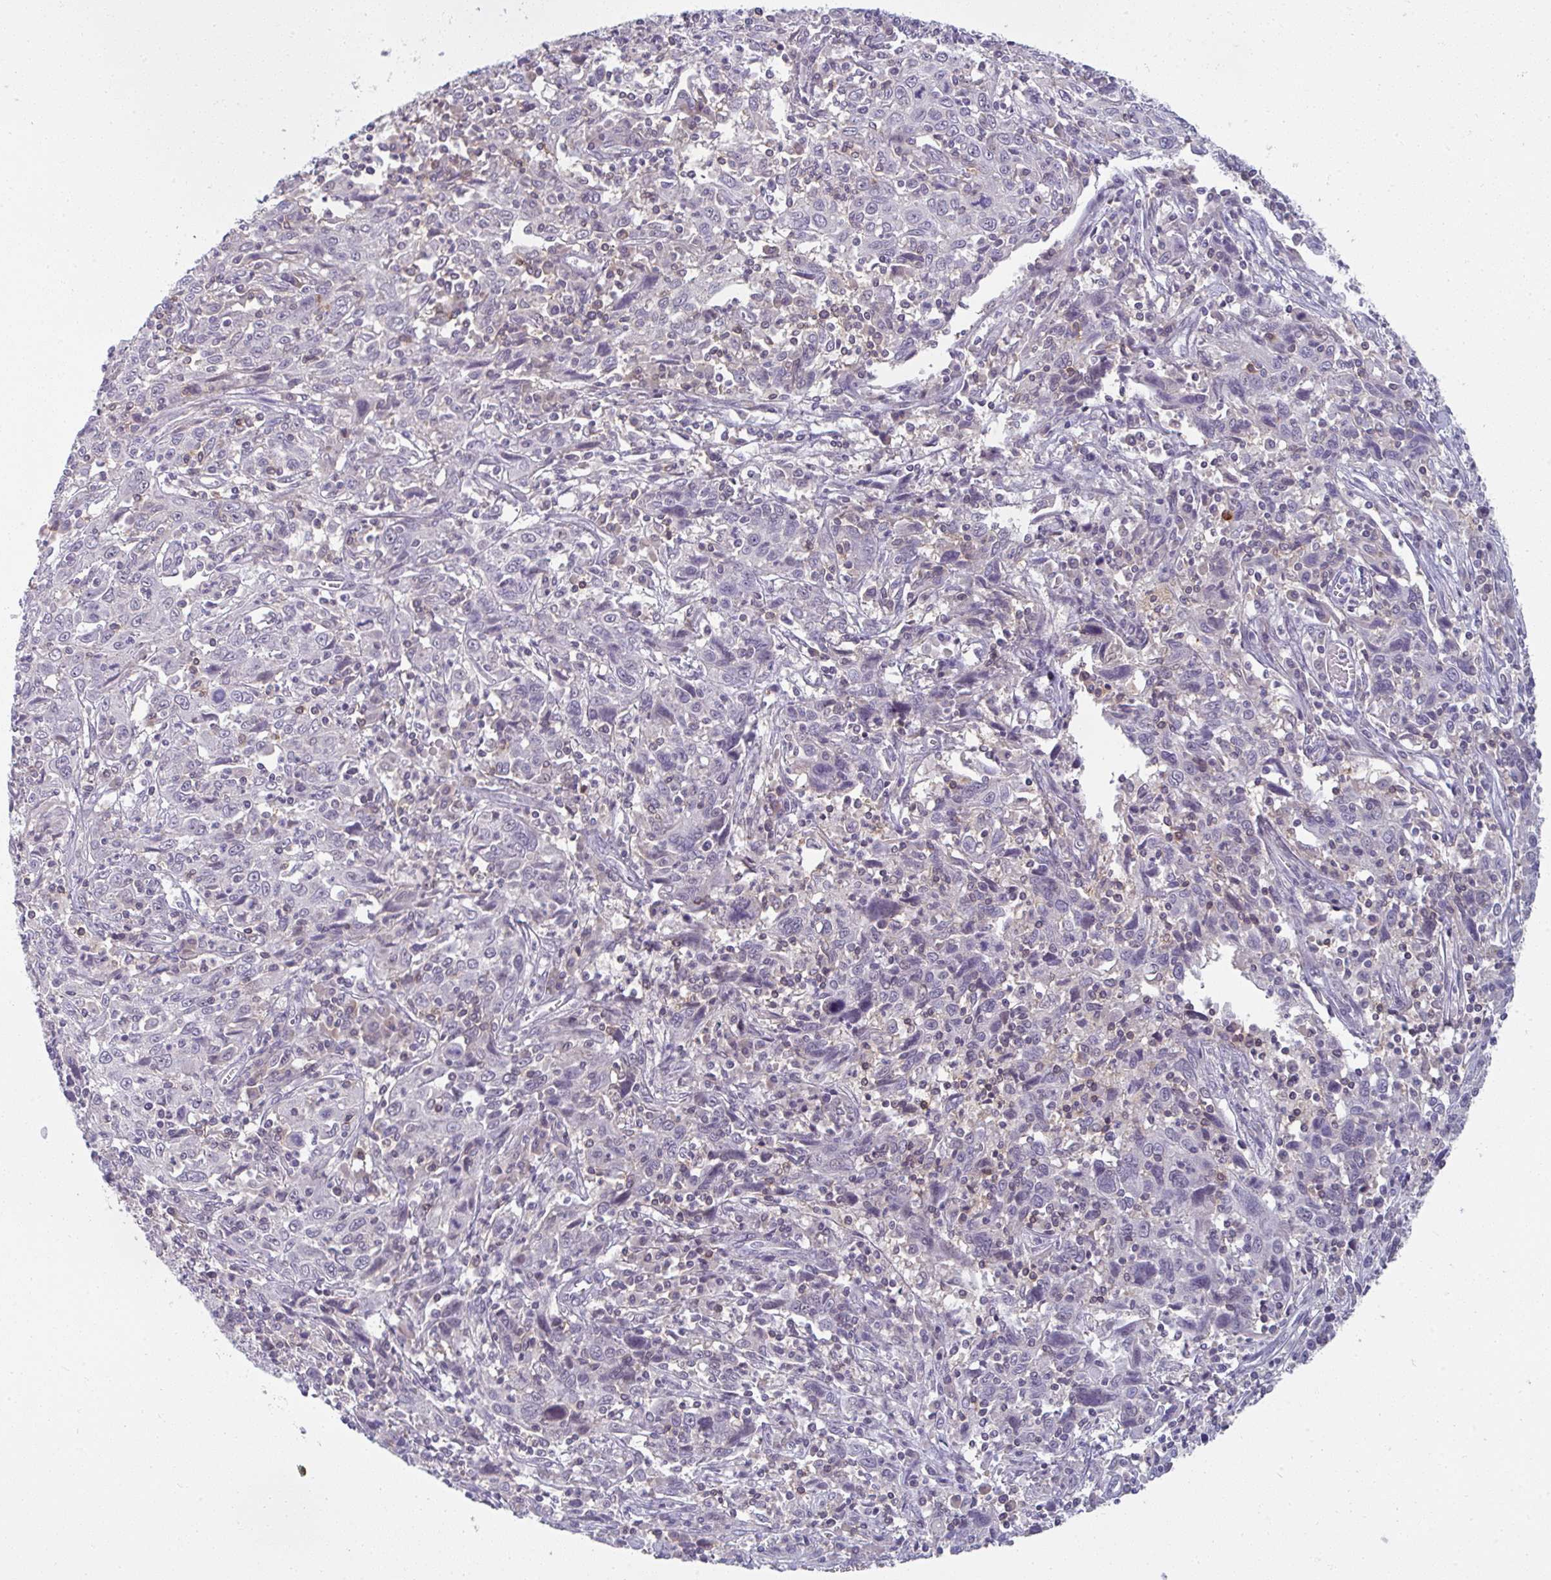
{"staining": {"intensity": "negative", "quantity": "none", "location": "none"}, "tissue": "cervical cancer", "cell_type": "Tumor cells", "image_type": "cancer", "snomed": [{"axis": "morphology", "description": "Squamous cell carcinoma, NOS"}, {"axis": "topography", "description": "Cervix"}], "caption": "Image shows no protein positivity in tumor cells of cervical cancer (squamous cell carcinoma) tissue.", "gene": "PPFIA4", "patient": {"sex": "female", "age": 46}}